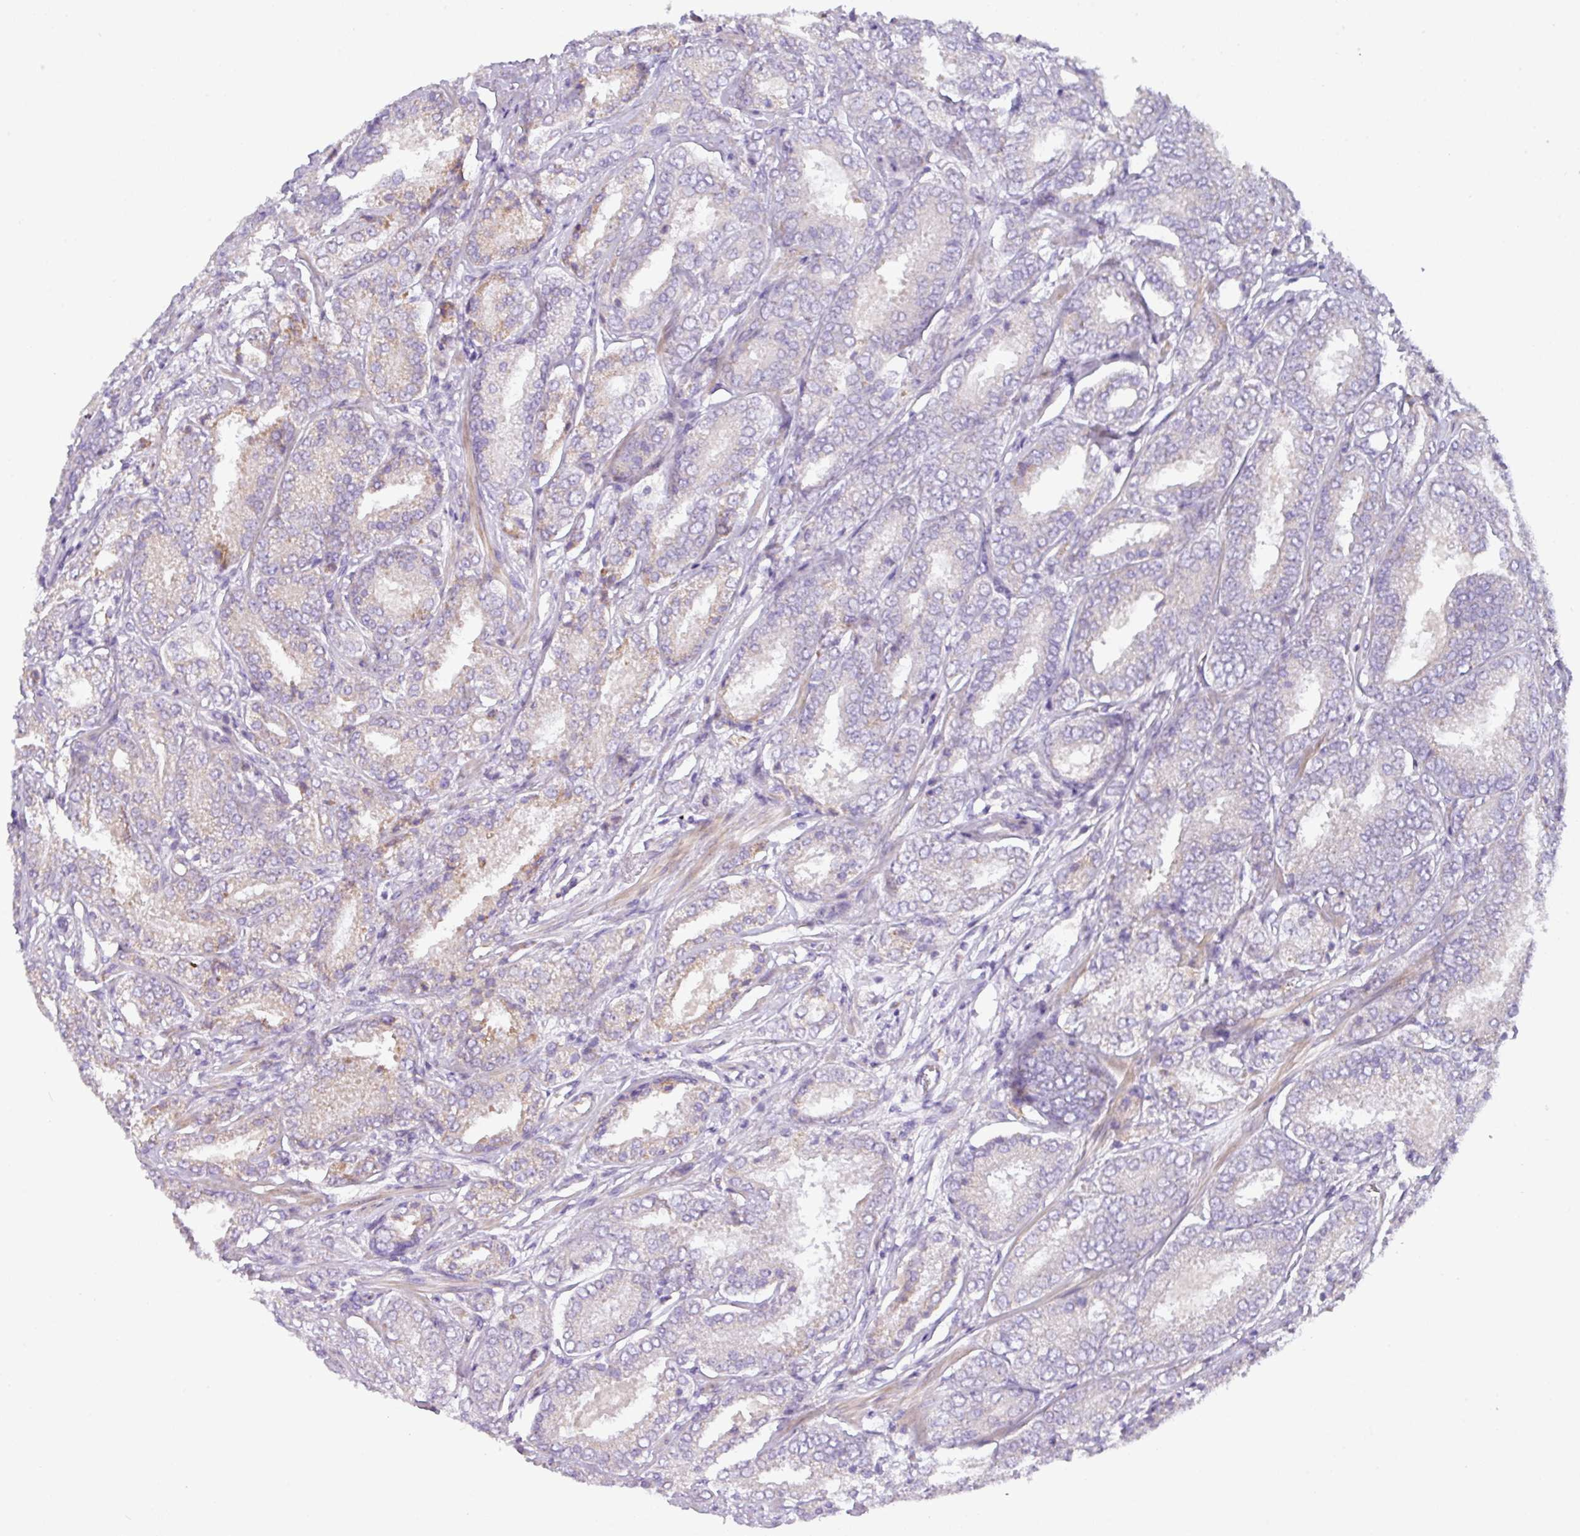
{"staining": {"intensity": "negative", "quantity": "none", "location": "none"}, "tissue": "prostate cancer", "cell_type": "Tumor cells", "image_type": "cancer", "snomed": [{"axis": "morphology", "description": "Adenocarcinoma, High grade"}, {"axis": "topography", "description": "Prostate"}], "caption": "Tumor cells are negative for protein expression in human prostate cancer (adenocarcinoma (high-grade)).", "gene": "RGS16", "patient": {"sex": "male", "age": 63}}